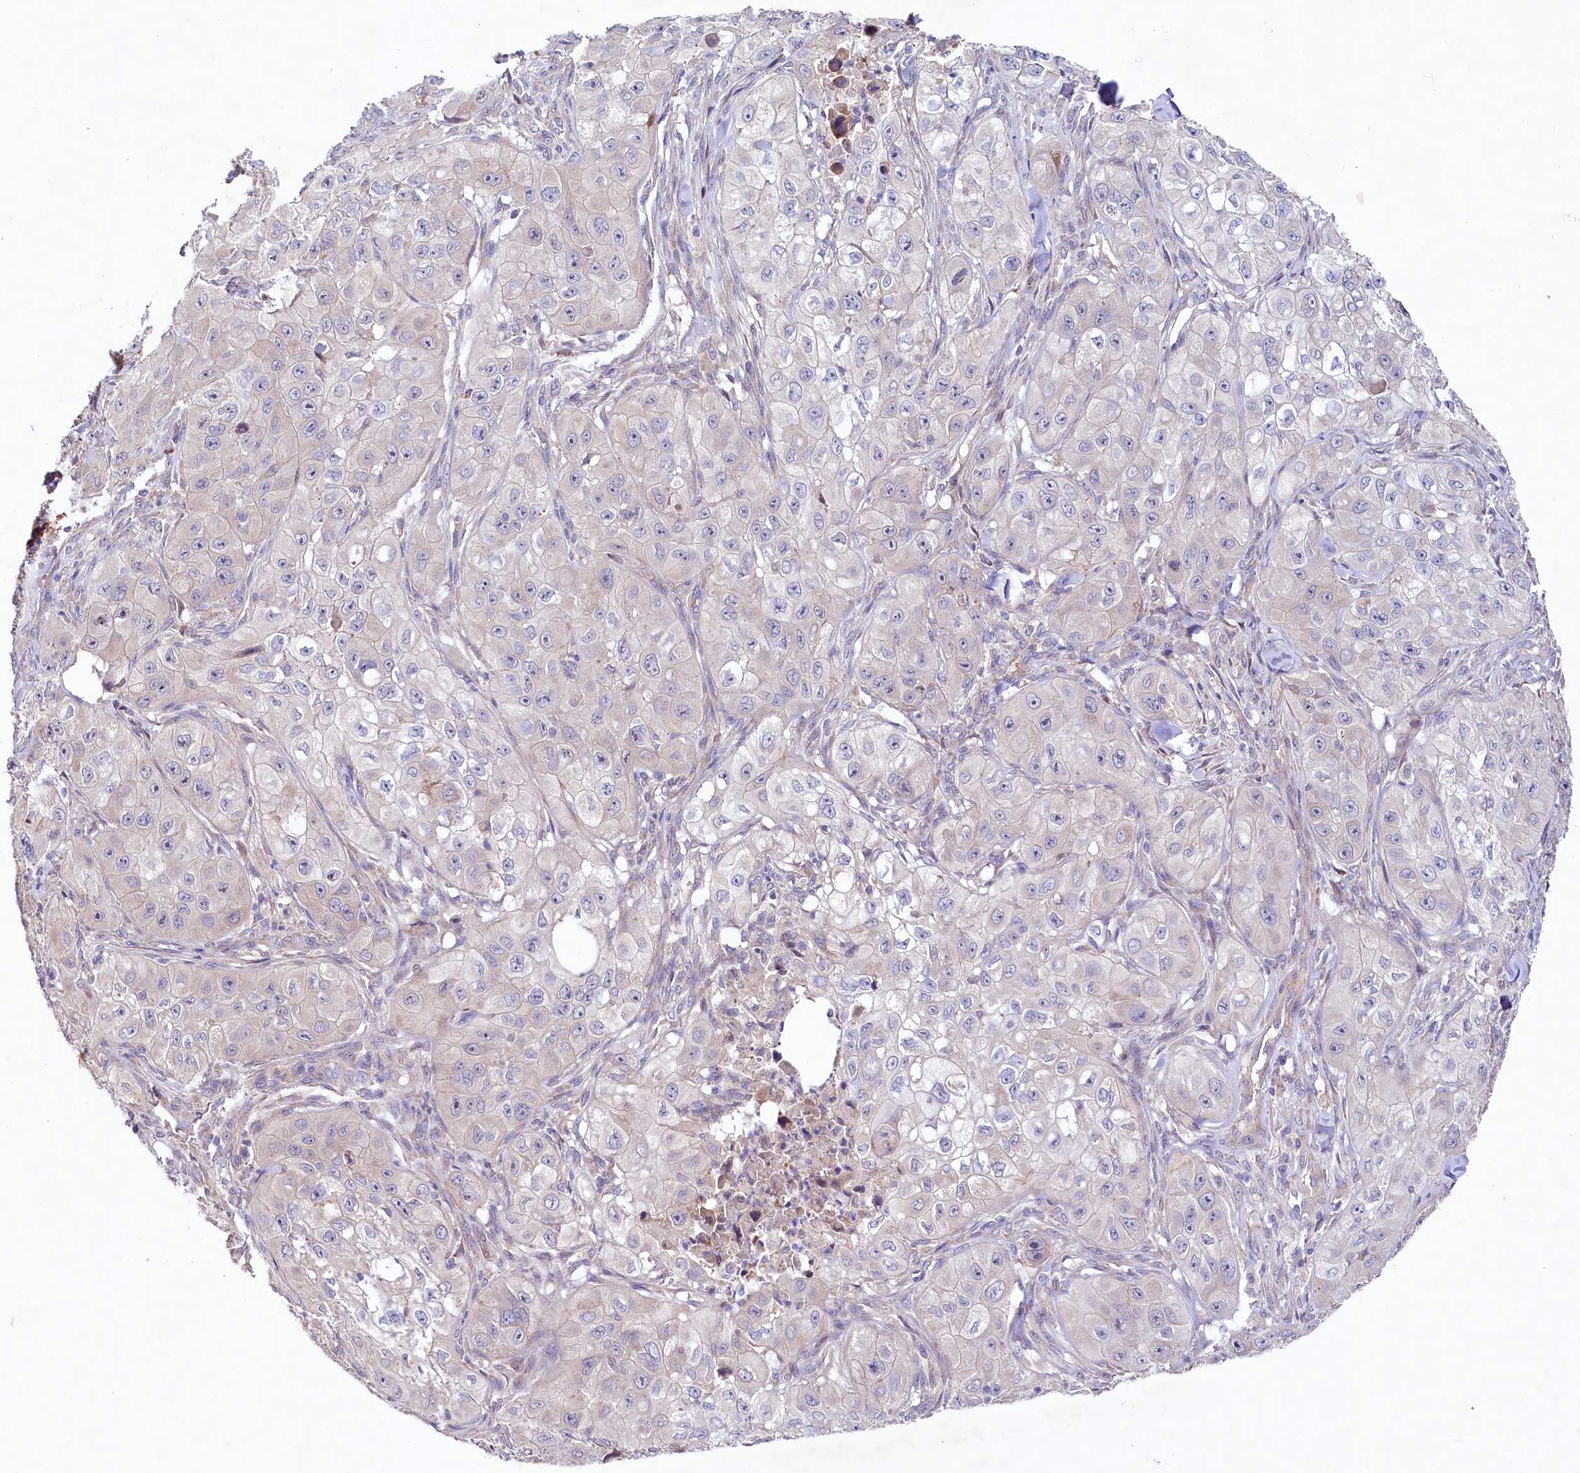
{"staining": {"intensity": "negative", "quantity": "none", "location": "none"}, "tissue": "skin cancer", "cell_type": "Tumor cells", "image_type": "cancer", "snomed": [{"axis": "morphology", "description": "Squamous cell carcinoma, NOS"}, {"axis": "topography", "description": "Skin"}, {"axis": "topography", "description": "Subcutis"}], "caption": "A high-resolution histopathology image shows IHC staining of squamous cell carcinoma (skin), which reveals no significant expression in tumor cells.", "gene": "VPS11", "patient": {"sex": "male", "age": 73}}